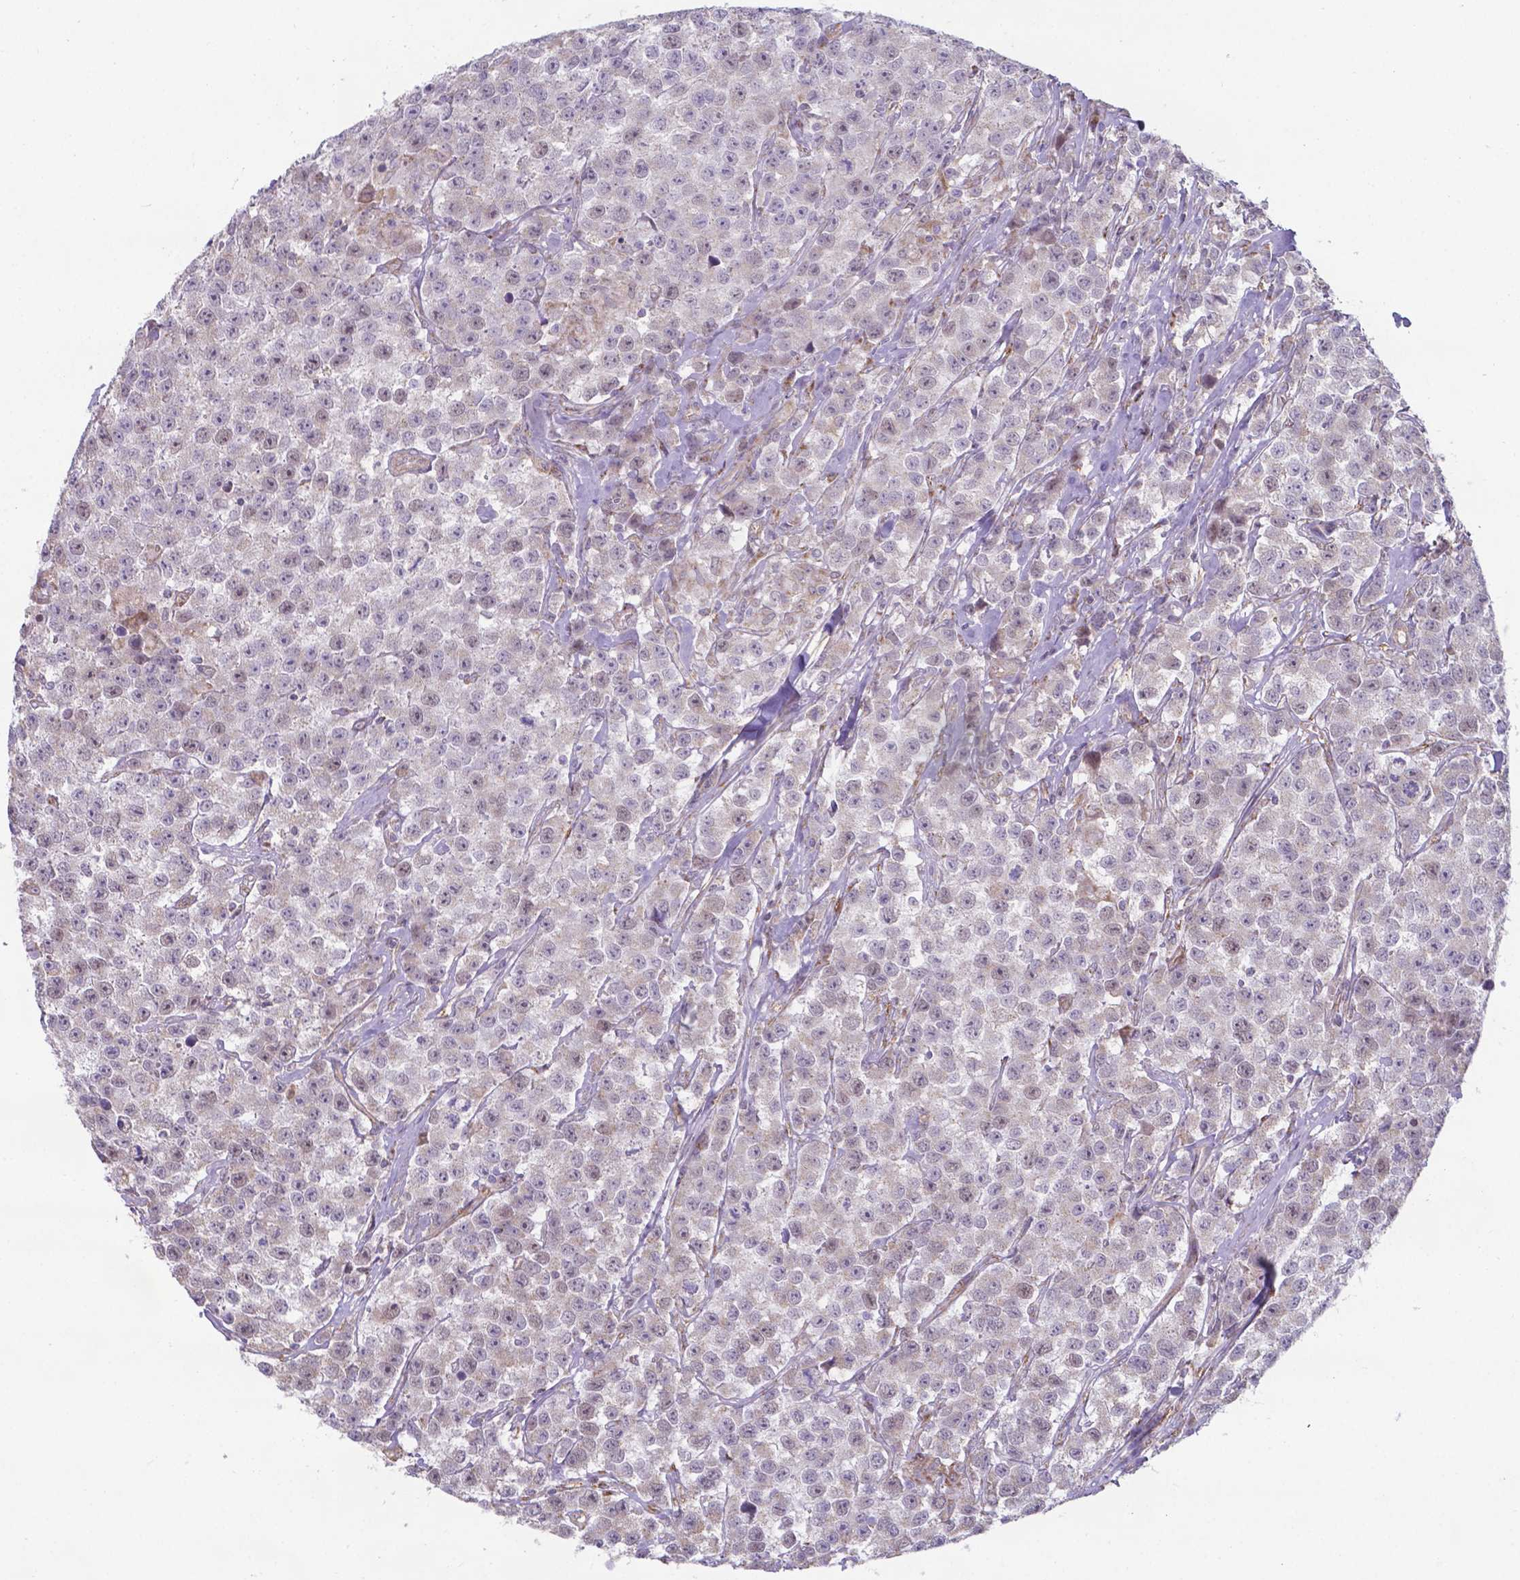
{"staining": {"intensity": "weak", "quantity": "<25%", "location": "cytoplasmic/membranous"}, "tissue": "testis cancer", "cell_type": "Tumor cells", "image_type": "cancer", "snomed": [{"axis": "morphology", "description": "Seminoma, NOS"}, {"axis": "topography", "description": "Testis"}], "caption": "IHC micrograph of testis cancer stained for a protein (brown), which shows no staining in tumor cells. (Immunohistochemistry, brightfield microscopy, high magnification).", "gene": "FAM114A1", "patient": {"sex": "male", "age": 59}}